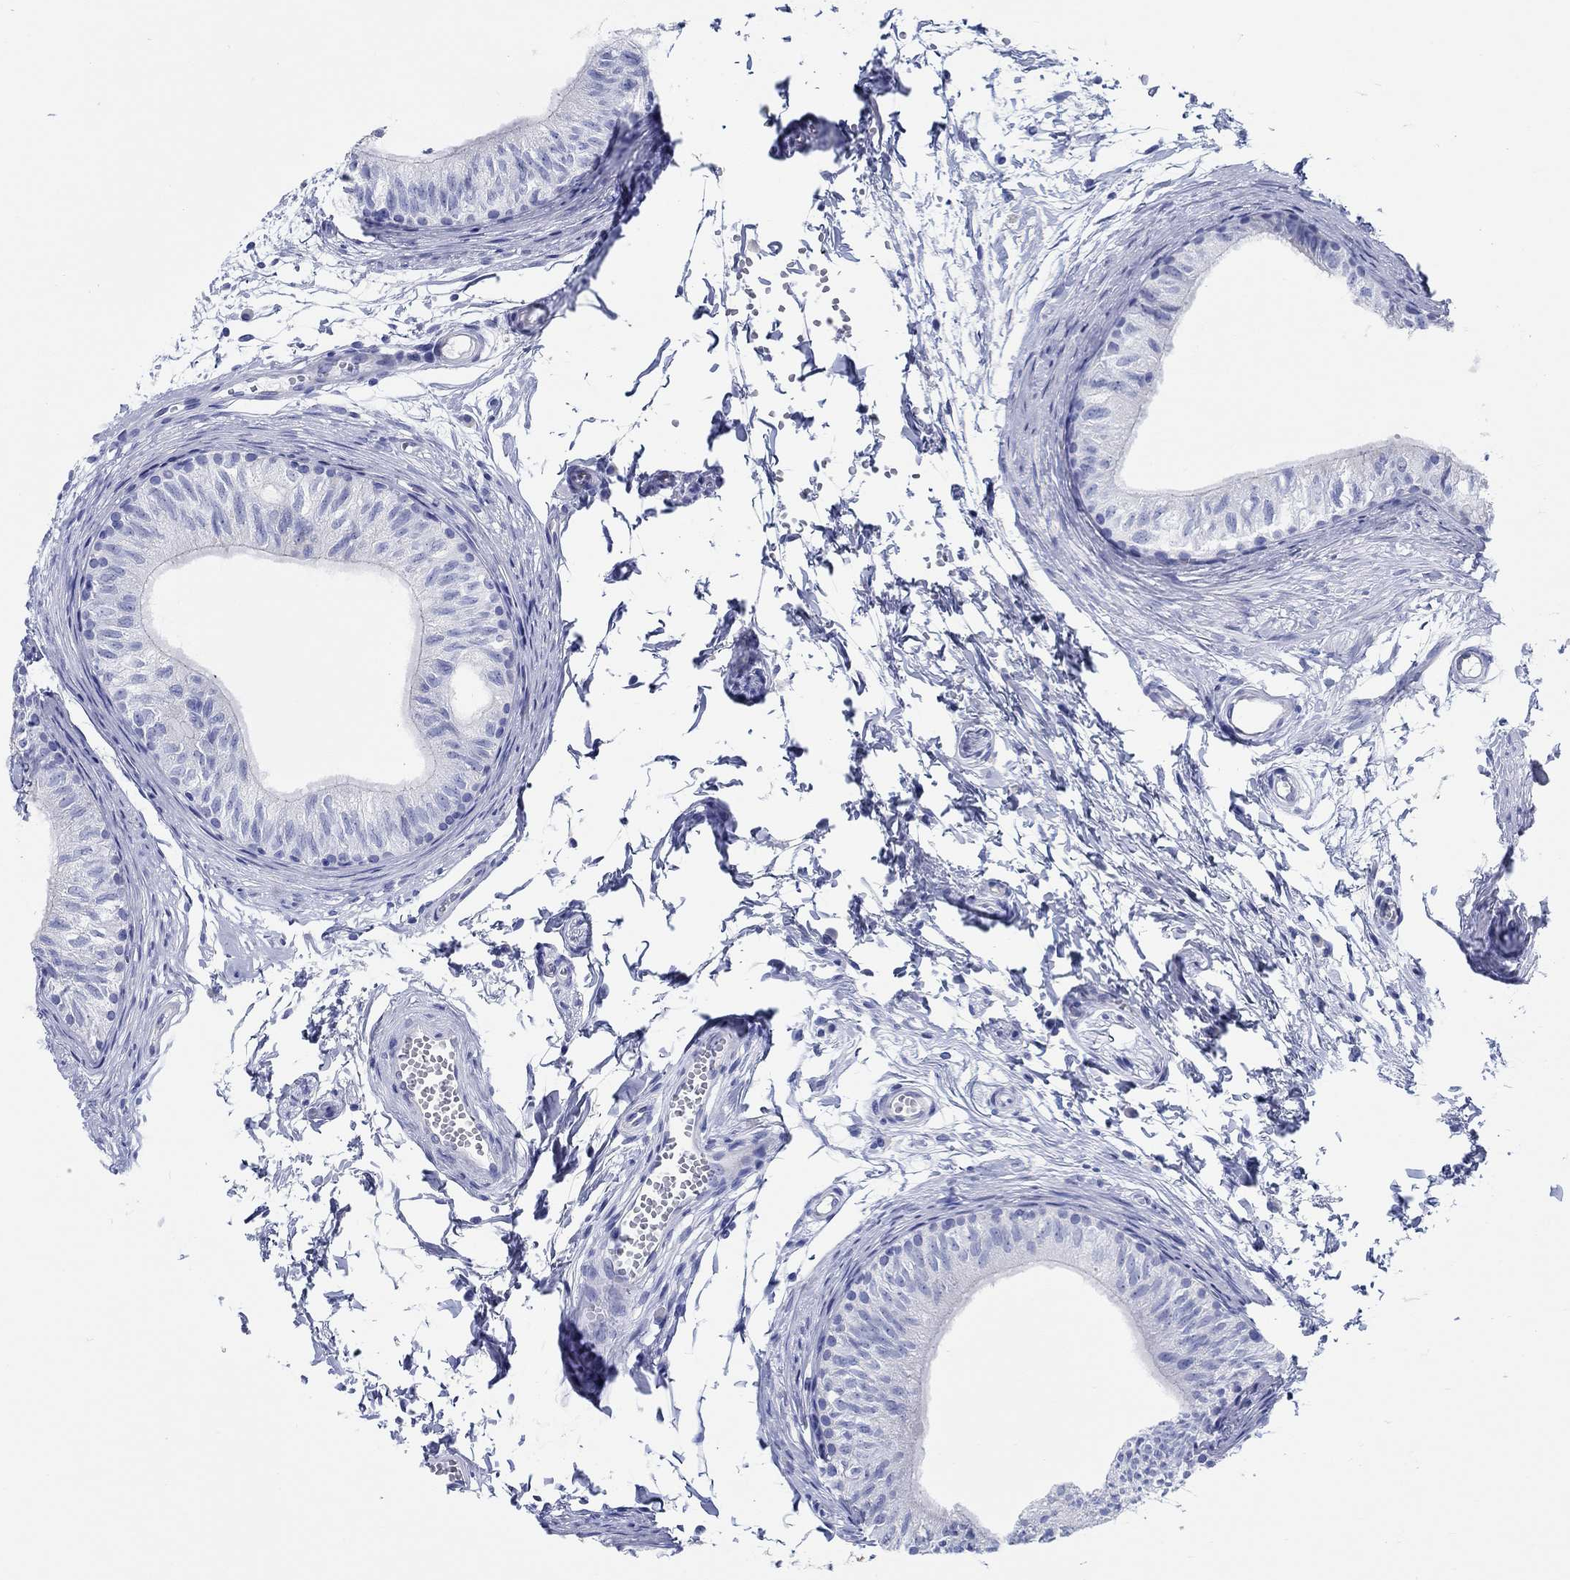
{"staining": {"intensity": "strong", "quantity": "25%-75%", "location": "cytoplasmic/membranous"}, "tissue": "epididymis", "cell_type": "Glandular cells", "image_type": "normal", "snomed": [{"axis": "morphology", "description": "Normal tissue, NOS"}, {"axis": "topography", "description": "Epididymis"}], "caption": "This micrograph displays immunohistochemistry (IHC) staining of benign epididymis, with high strong cytoplasmic/membranous positivity in approximately 25%-75% of glandular cells.", "gene": "RD3L", "patient": {"sex": "male", "age": 22}}